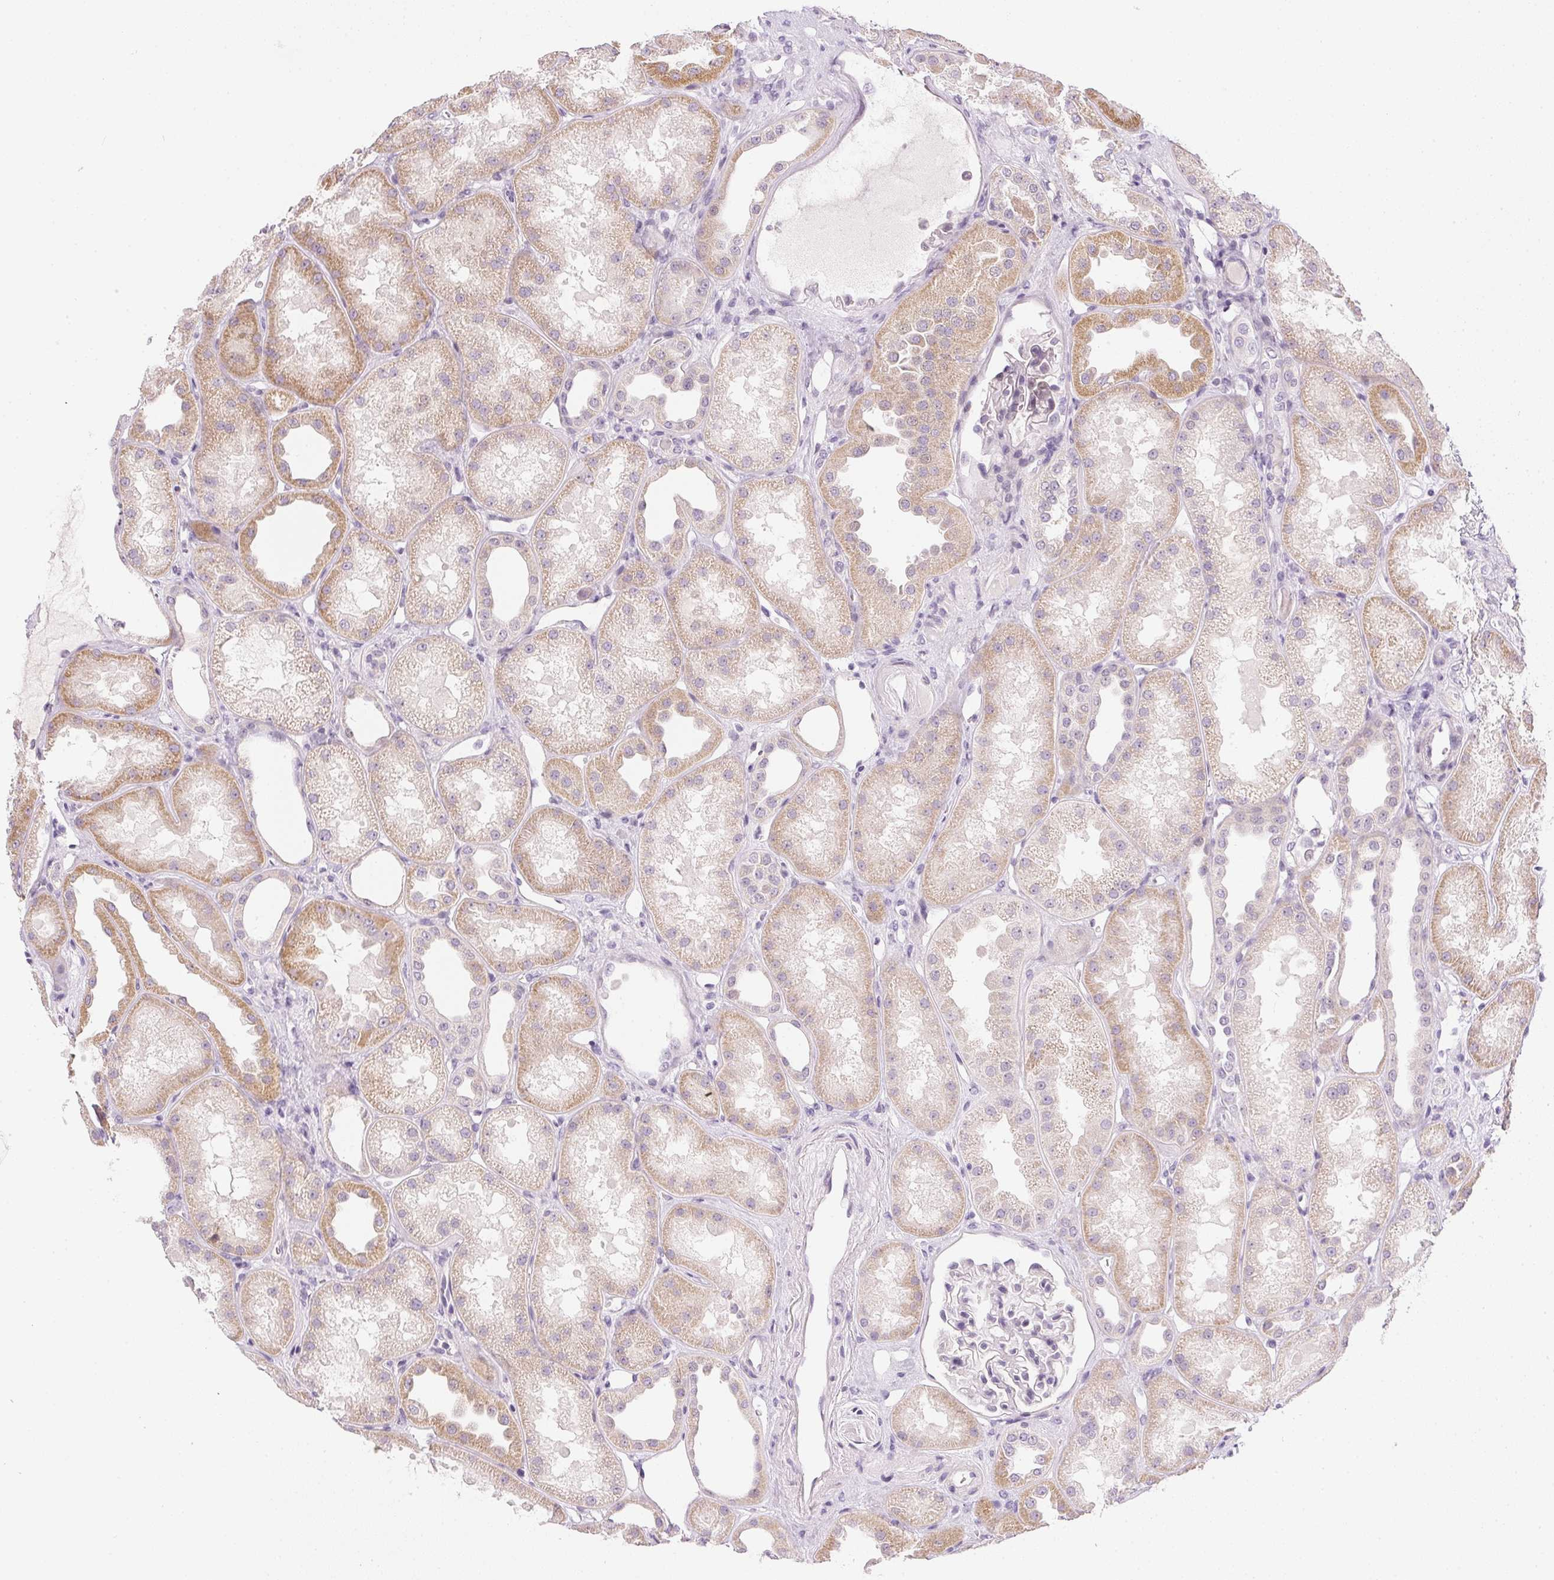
{"staining": {"intensity": "negative", "quantity": "none", "location": "none"}, "tissue": "kidney", "cell_type": "Cells in glomeruli", "image_type": "normal", "snomed": [{"axis": "morphology", "description": "Normal tissue, NOS"}, {"axis": "topography", "description": "Kidney"}], "caption": "Immunohistochemical staining of normal human kidney shows no significant staining in cells in glomeruli.", "gene": "GSDMC", "patient": {"sex": "male", "age": 61}}